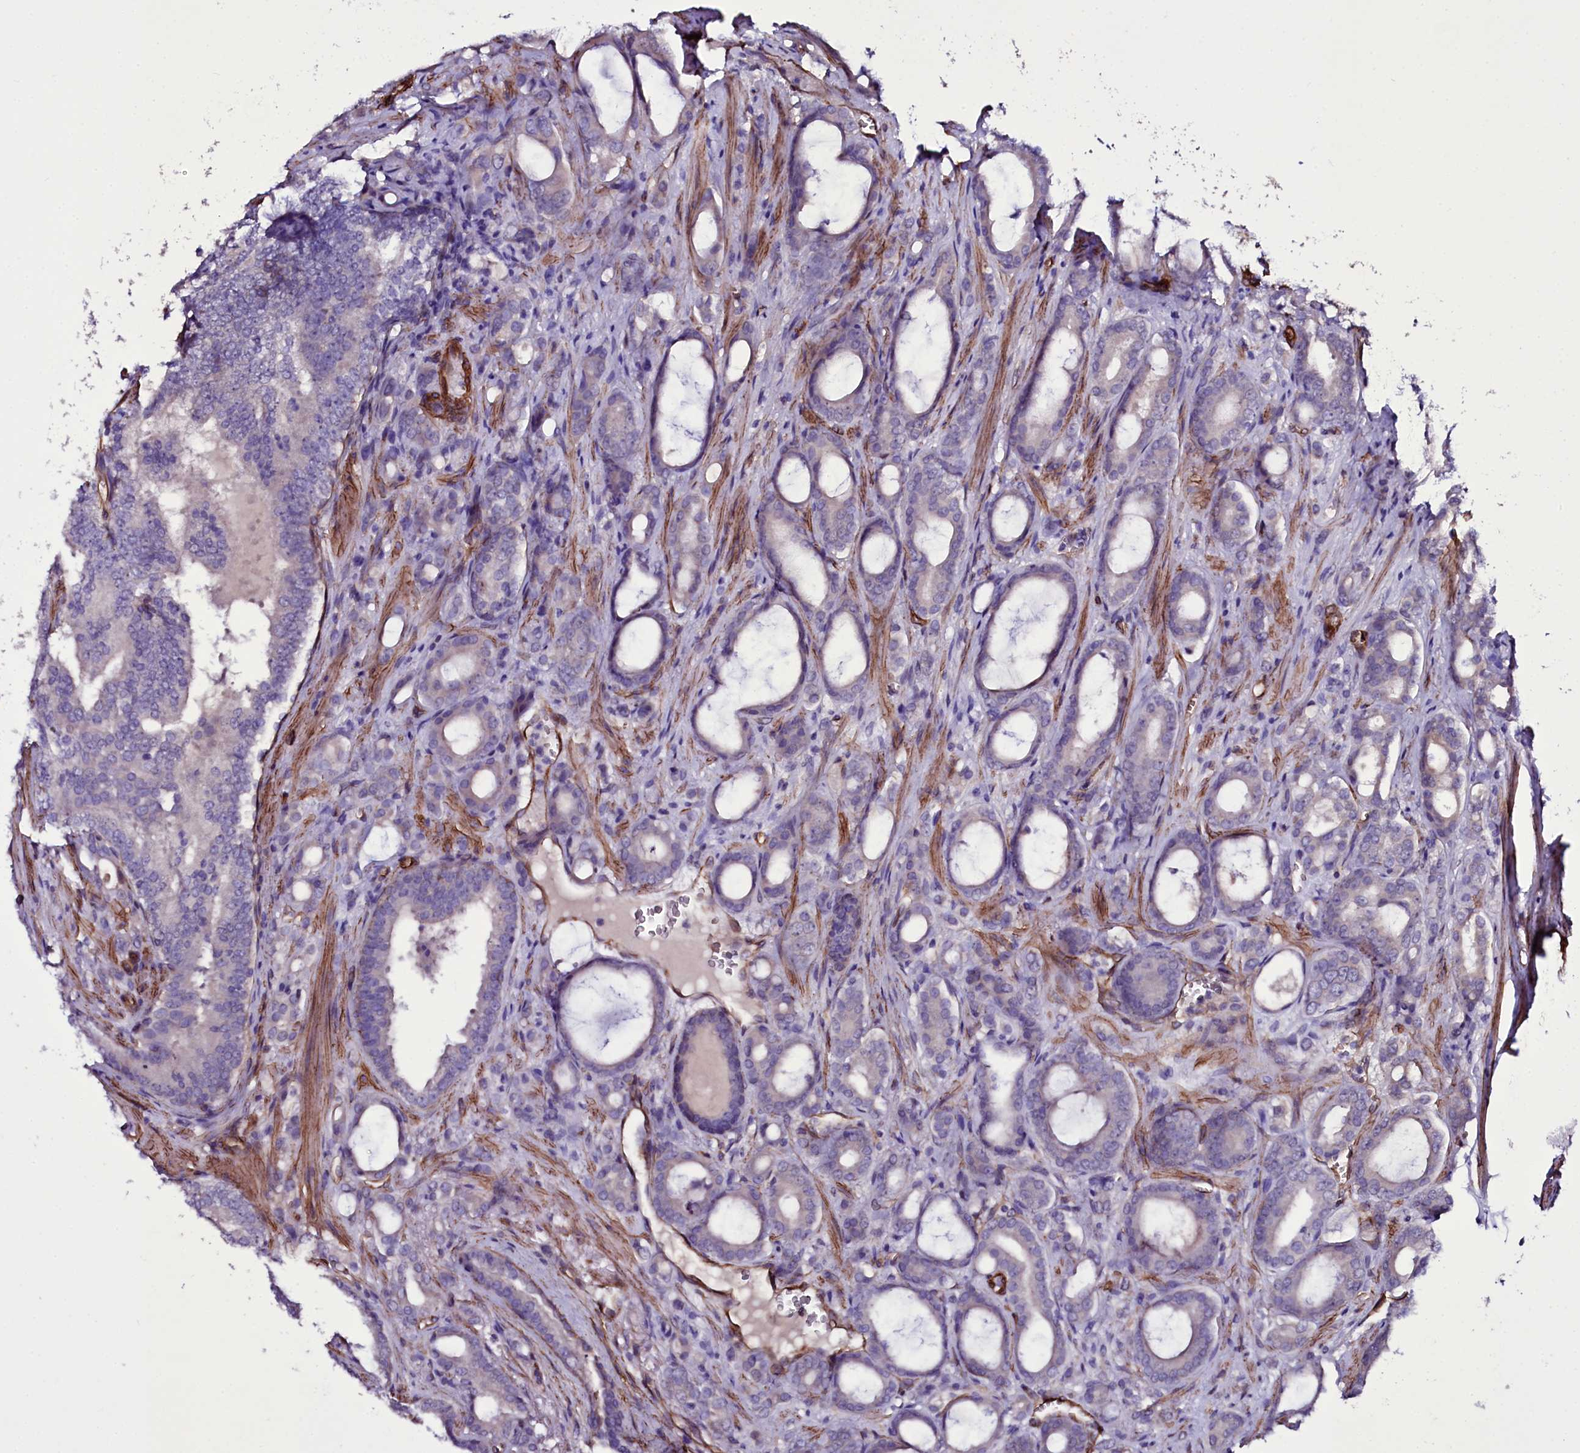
{"staining": {"intensity": "negative", "quantity": "none", "location": "none"}, "tissue": "prostate cancer", "cell_type": "Tumor cells", "image_type": "cancer", "snomed": [{"axis": "morphology", "description": "Adenocarcinoma, High grade"}, {"axis": "topography", "description": "Prostate"}], "caption": "This is a micrograph of IHC staining of prostate cancer (high-grade adenocarcinoma), which shows no positivity in tumor cells. (Immunohistochemistry (ihc), brightfield microscopy, high magnification).", "gene": "MEX3C", "patient": {"sex": "male", "age": 72}}